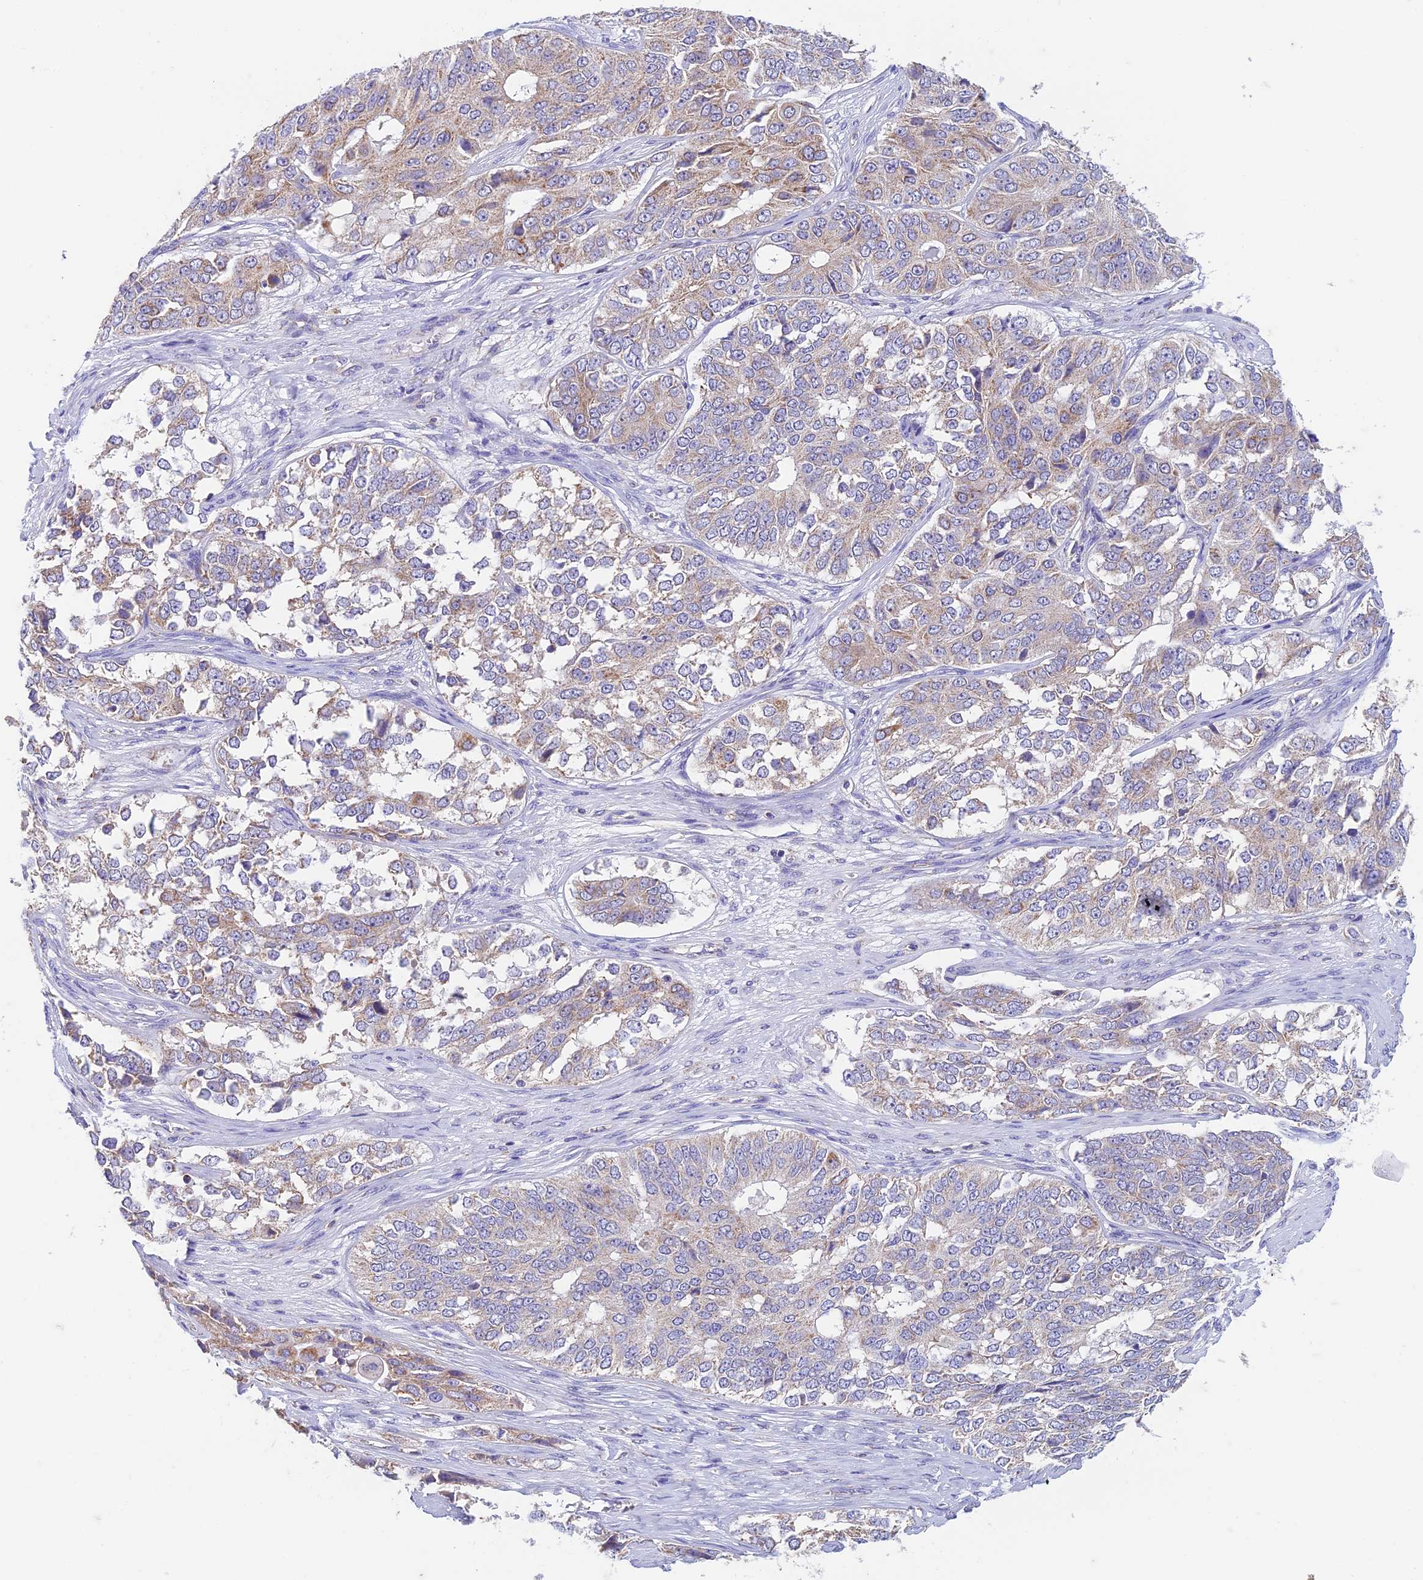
{"staining": {"intensity": "weak", "quantity": "25%-75%", "location": "cytoplasmic/membranous"}, "tissue": "ovarian cancer", "cell_type": "Tumor cells", "image_type": "cancer", "snomed": [{"axis": "morphology", "description": "Carcinoma, endometroid"}, {"axis": "topography", "description": "Ovary"}], "caption": "Protein staining shows weak cytoplasmic/membranous positivity in about 25%-75% of tumor cells in ovarian endometroid carcinoma.", "gene": "ZNF181", "patient": {"sex": "female", "age": 51}}